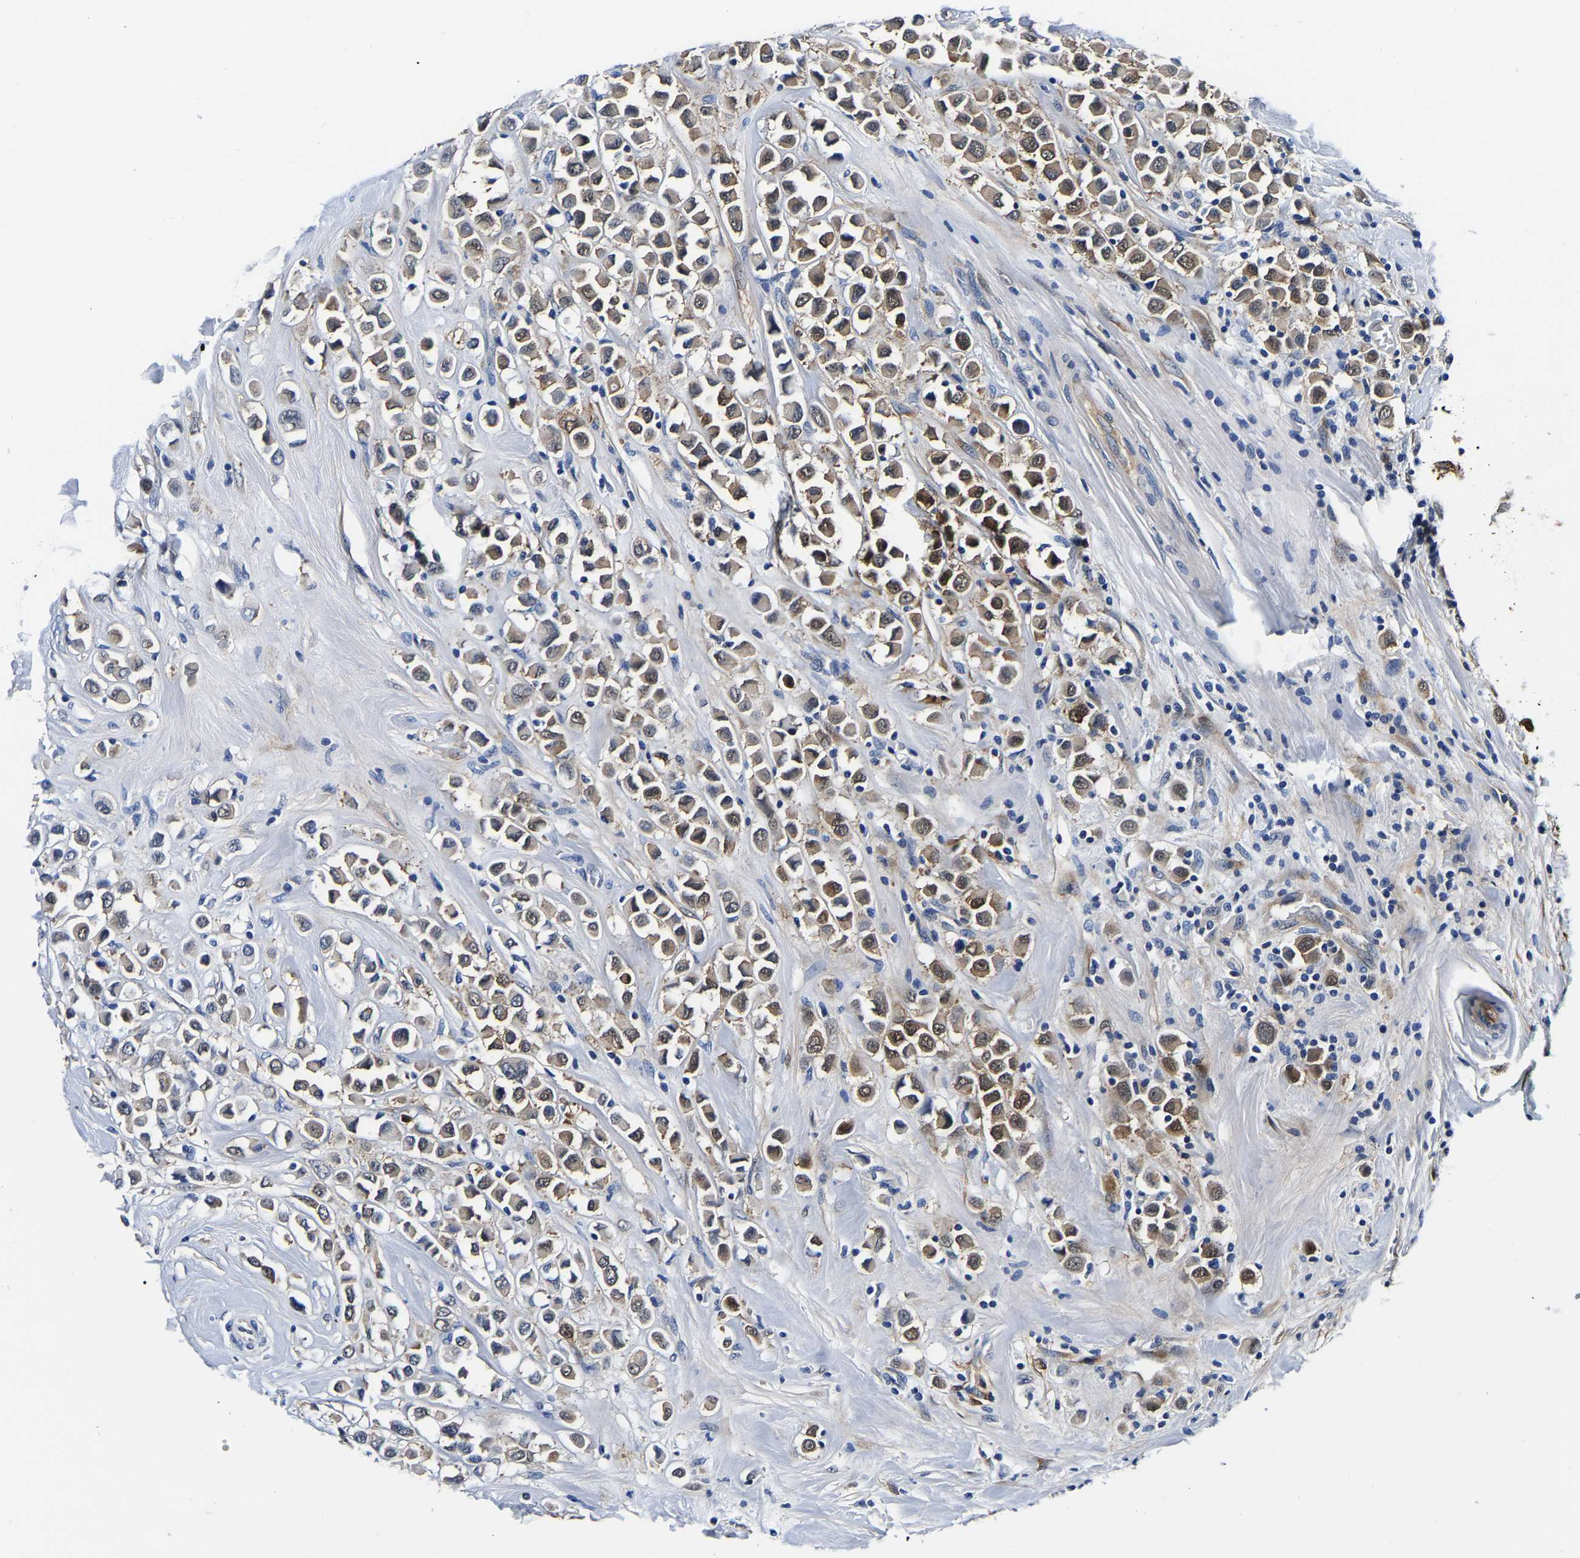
{"staining": {"intensity": "weak", "quantity": "25%-75%", "location": "cytoplasmic/membranous"}, "tissue": "breast cancer", "cell_type": "Tumor cells", "image_type": "cancer", "snomed": [{"axis": "morphology", "description": "Duct carcinoma"}, {"axis": "topography", "description": "Breast"}], "caption": "An IHC histopathology image of tumor tissue is shown. Protein staining in brown labels weak cytoplasmic/membranous positivity in breast cancer within tumor cells.", "gene": "S100A13", "patient": {"sex": "female", "age": 61}}